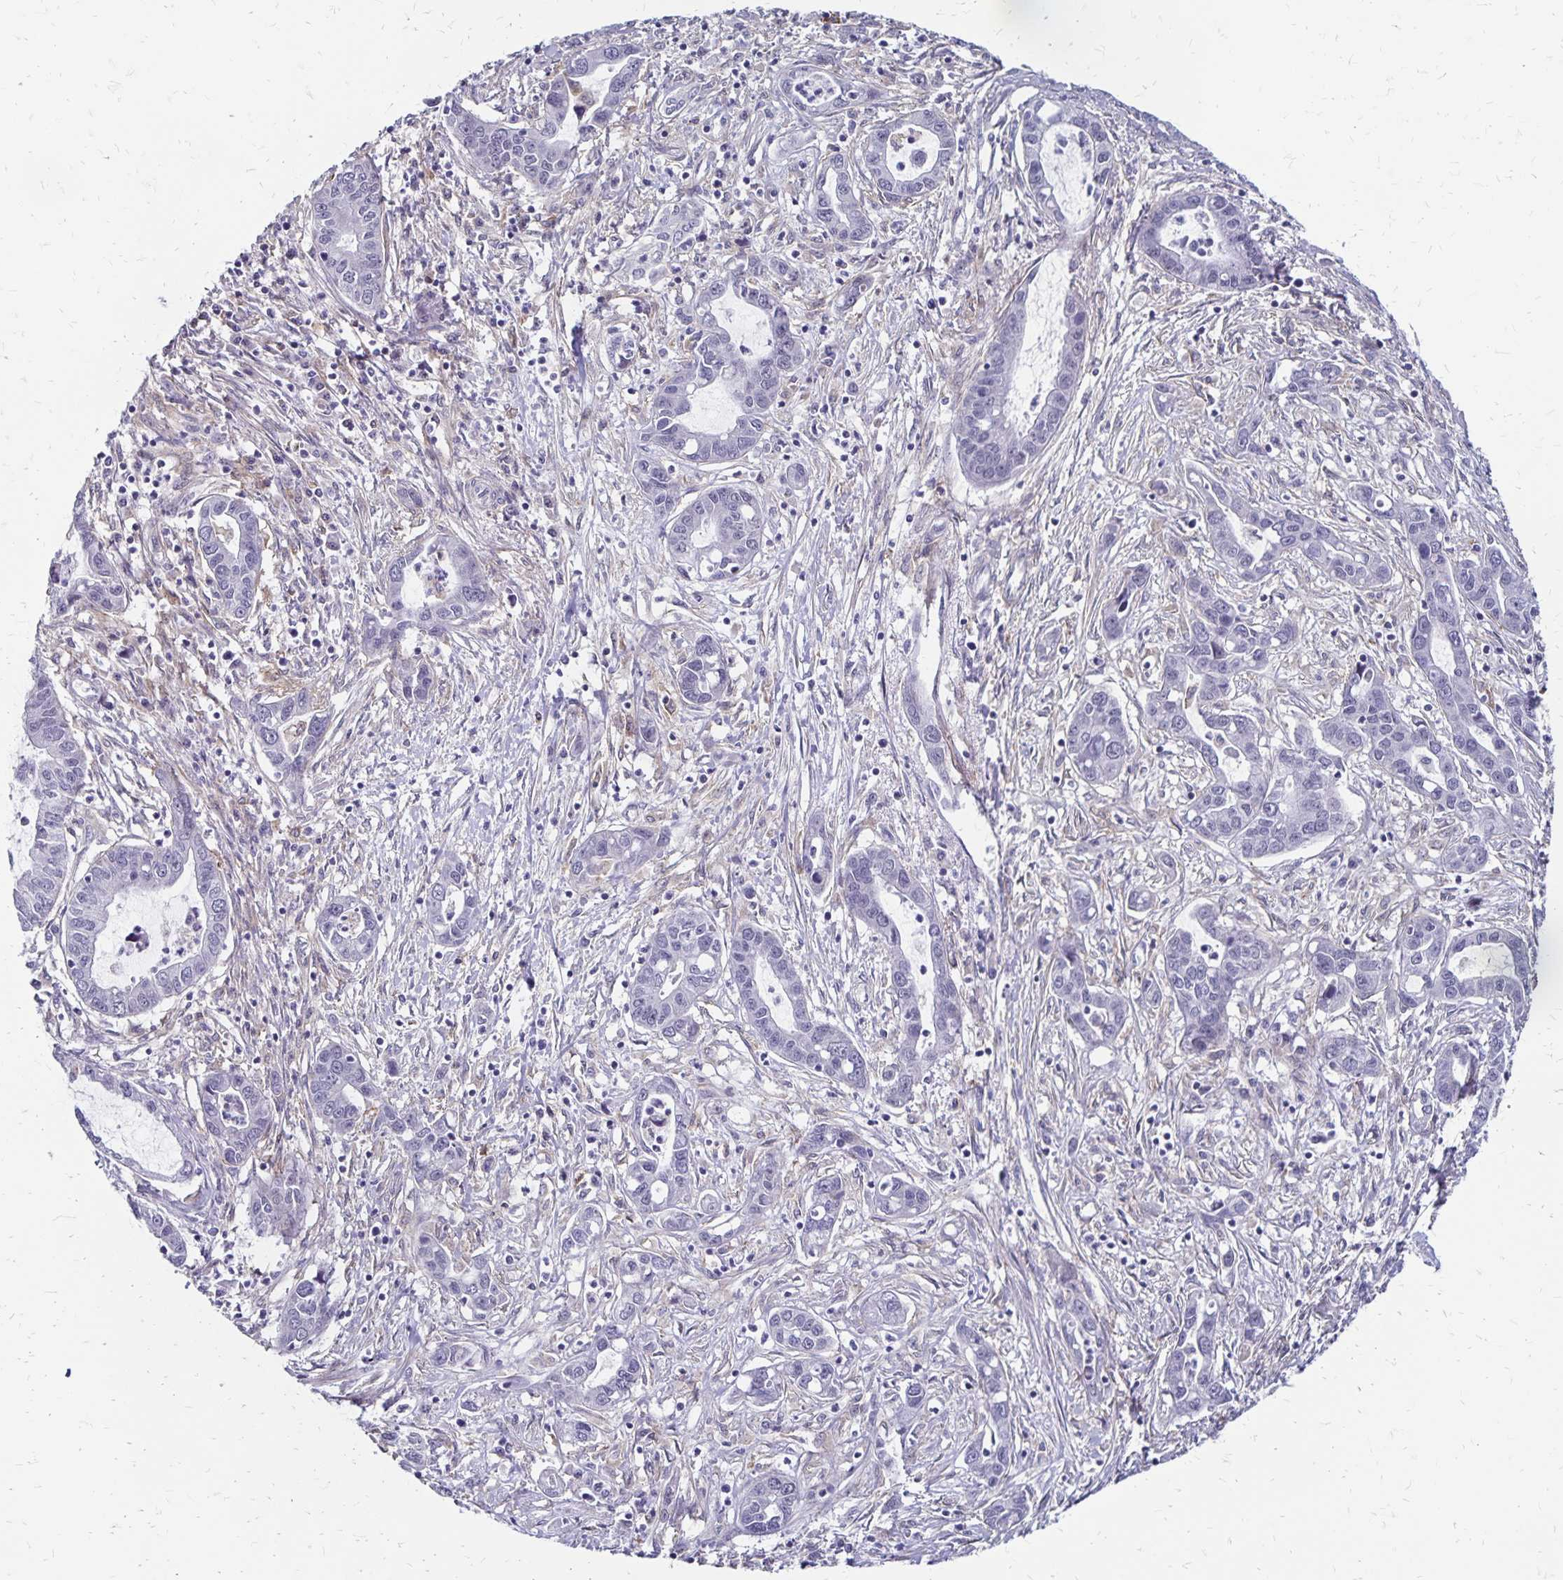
{"staining": {"intensity": "negative", "quantity": "none", "location": "none"}, "tissue": "liver cancer", "cell_type": "Tumor cells", "image_type": "cancer", "snomed": [{"axis": "morphology", "description": "Cholangiocarcinoma"}, {"axis": "topography", "description": "Liver"}], "caption": "High magnification brightfield microscopy of liver cholangiocarcinoma stained with DAB (3,3'-diaminobenzidine) (brown) and counterstained with hematoxylin (blue): tumor cells show no significant staining. Nuclei are stained in blue.", "gene": "TNS3", "patient": {"sex": "male", "age": 58}}